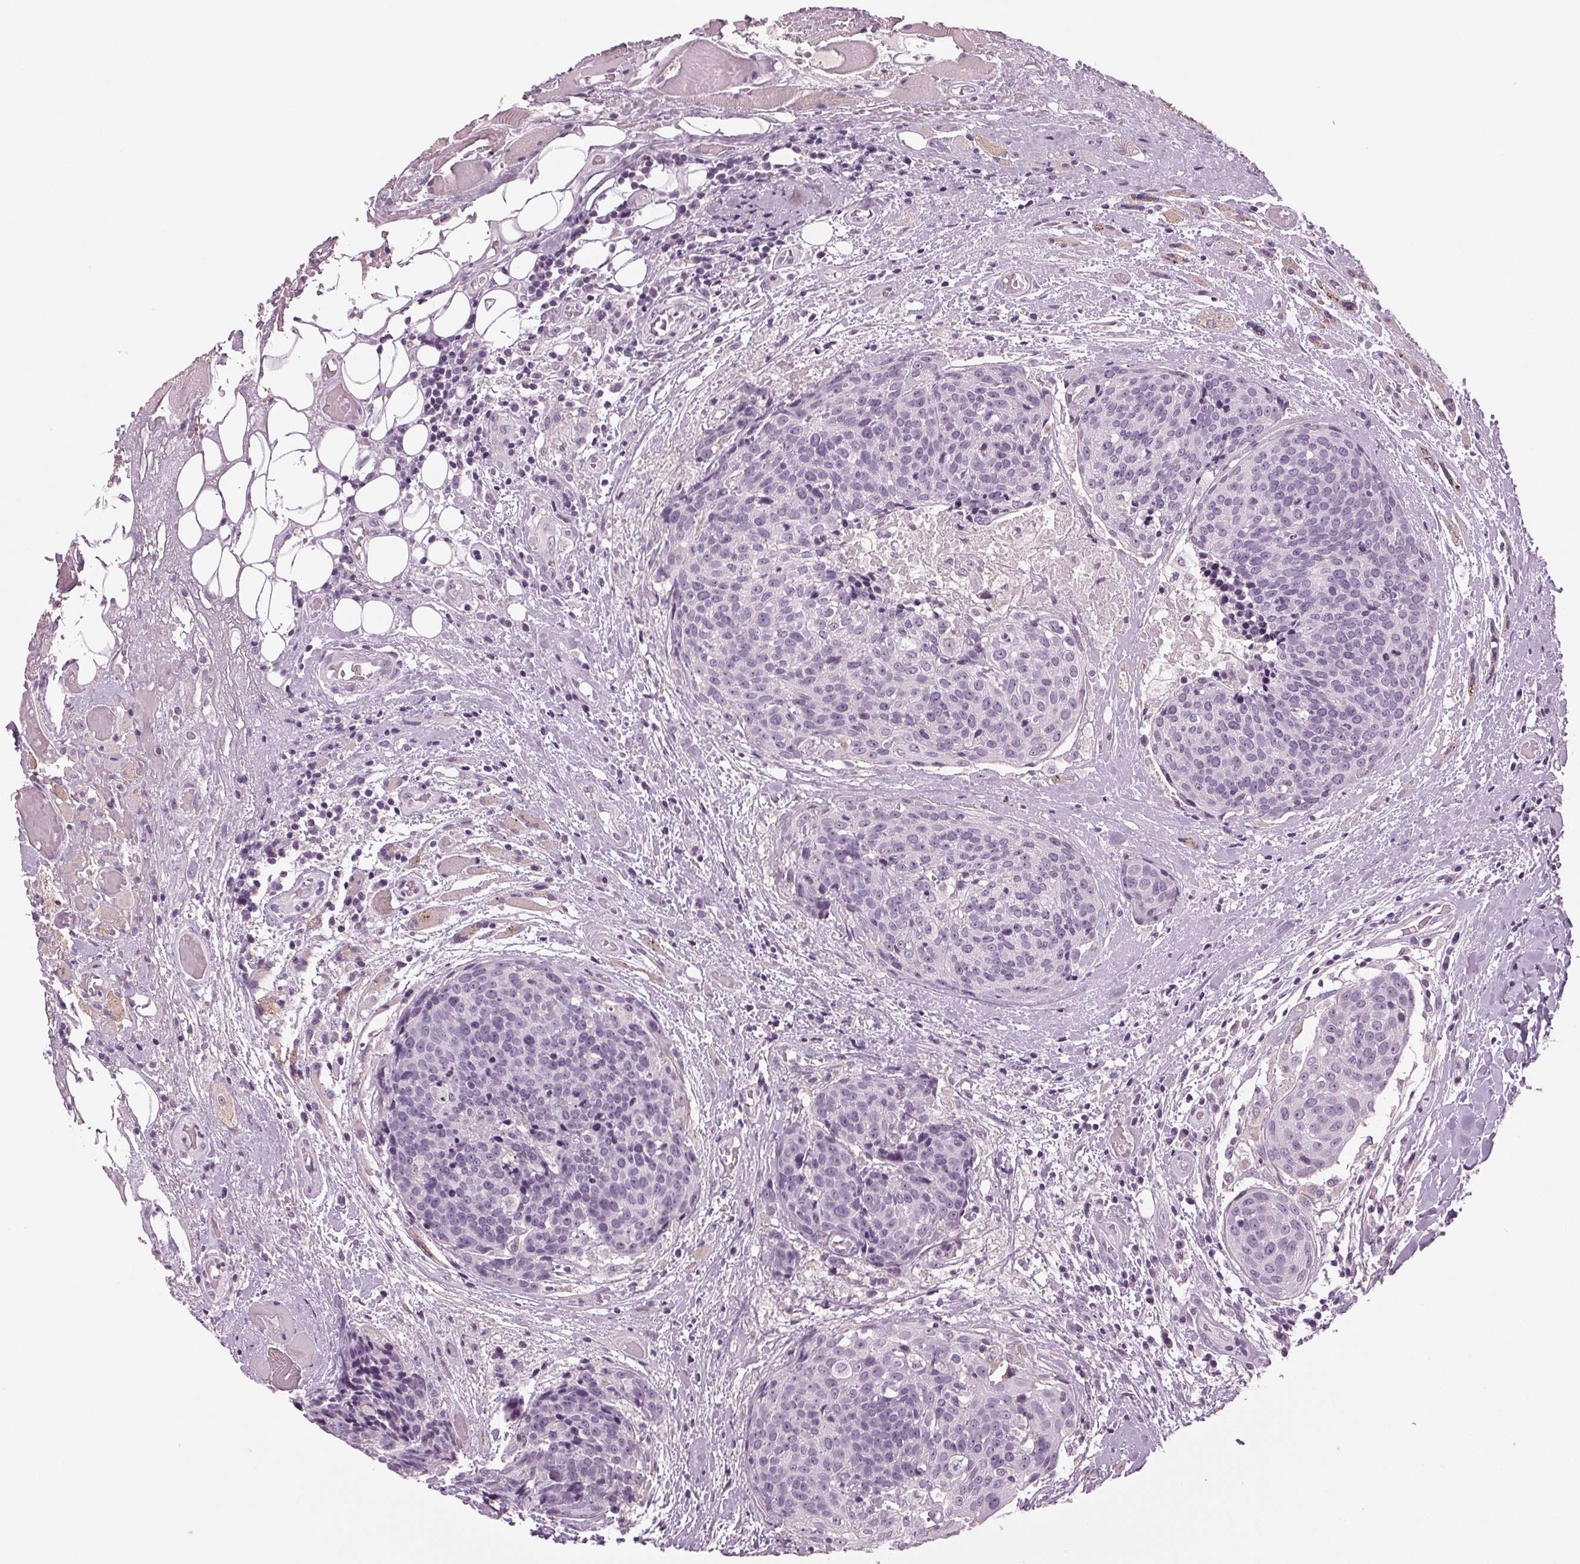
{"staining": {"intensity": "negative", "quantity": "none", "location": "none"}, "tissue": "head and neck cancer", "cell_type": "Tumor cells", "image_type": "cancer", "snomed": [{"axis": "morphology", "description": "Squamous cell carcinoma, NOS"}, {"axis": "topography", "description": "Oral tissue"}, {"axis": "topography", "description": "Head-Neck"}], "caption": "Head and neck squamous cell carcinoma was stained to show a protein in brown. There is no significant staining in tumor cells.", "gene": "DNAH12", "patient": {"sex": "male", "age": 64}}